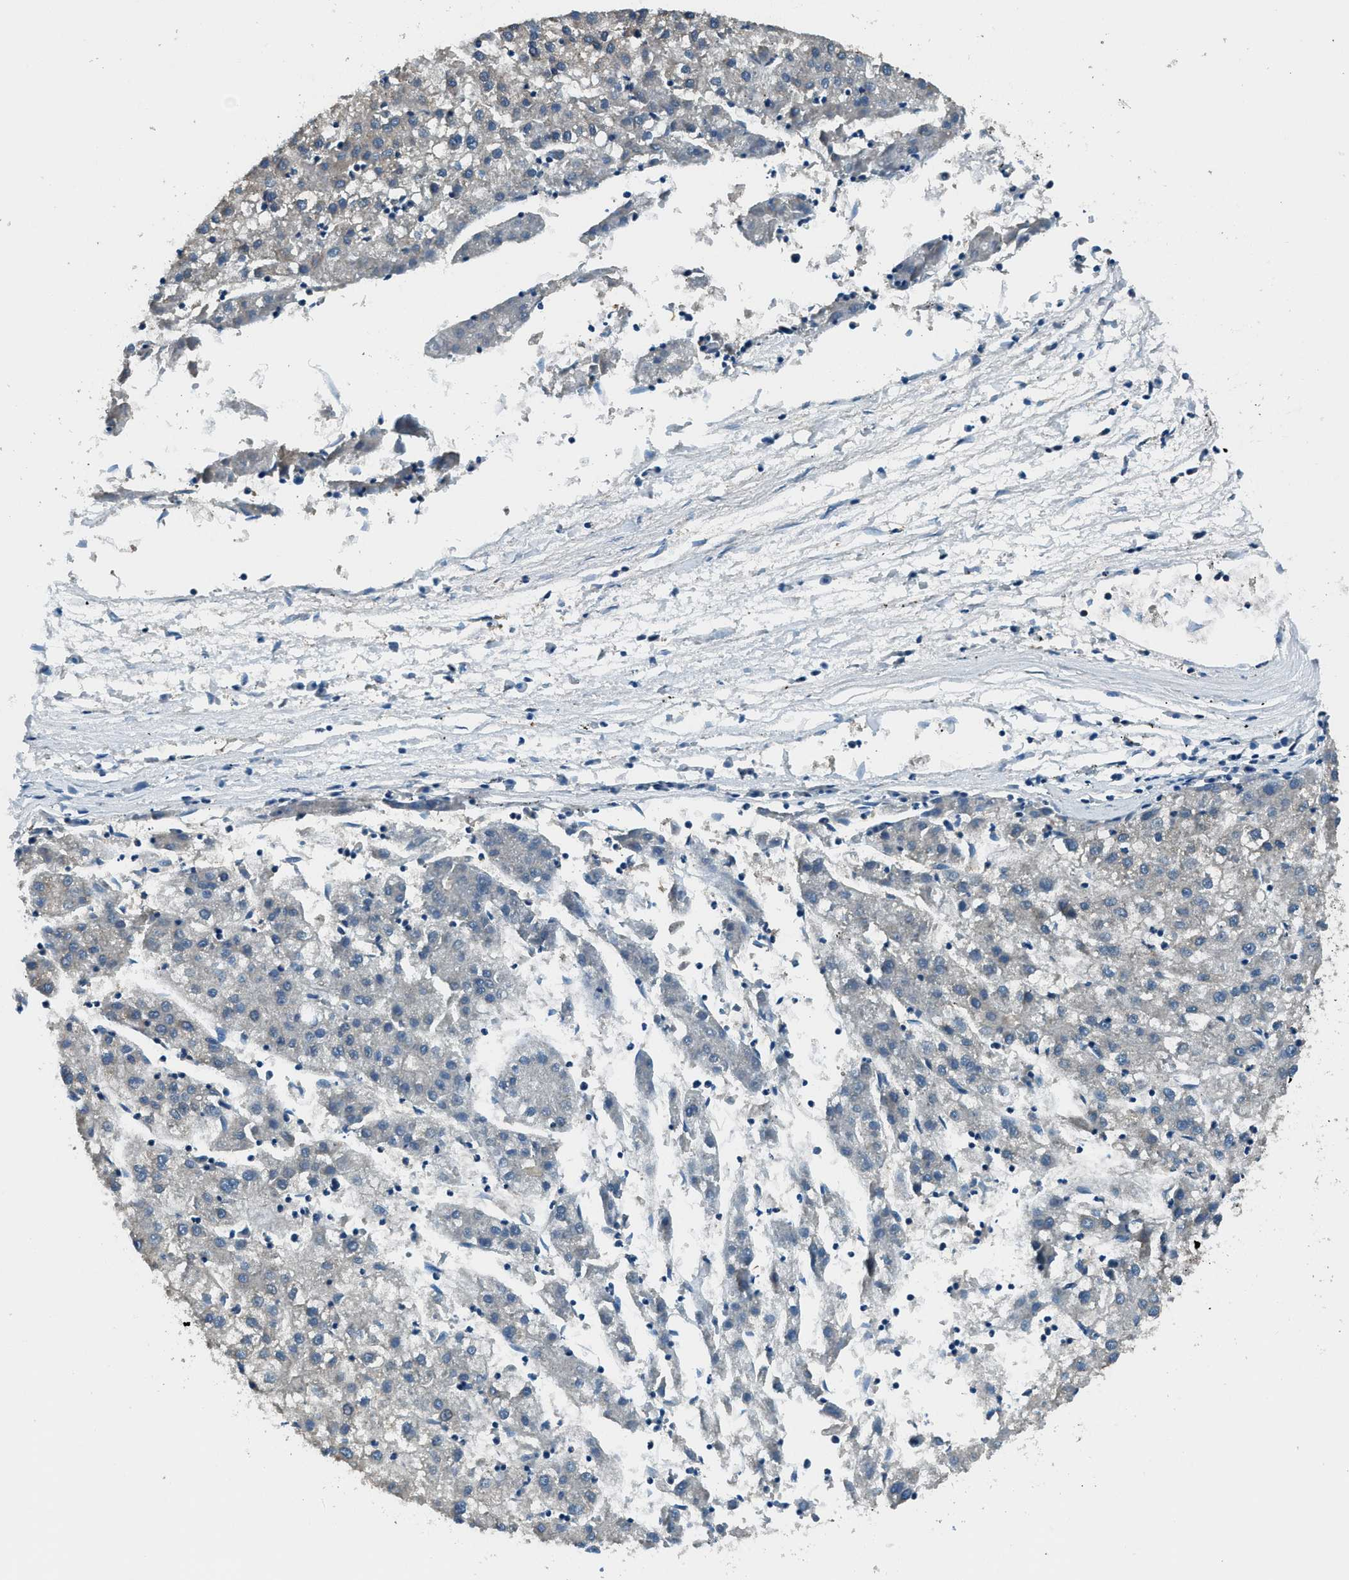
{"staining": {"intensity": "negative", "quantity": "none", "location": "none"}, "tissue": "liver cancer", "cell_type": "Tumor cells", "image_type": "cancer", "snomed": [{"axis": "morphology", "description": "Carcinoma, Hepatocellular, NOS"}, {"axis": "topography", "description": "Liver"}], "caption": "High power microscopy photomicrograph of an immunohistochemistry (IHC) histopathology image of hepatocellular carcinoma (liver), revealing no significant staining in tumor cells. (DAB immunohistochemistry visualized using brightfield microscopy, high magnification).", "gene": "ARFGAP2", "patient": {"sex": "male", "age": 72}}